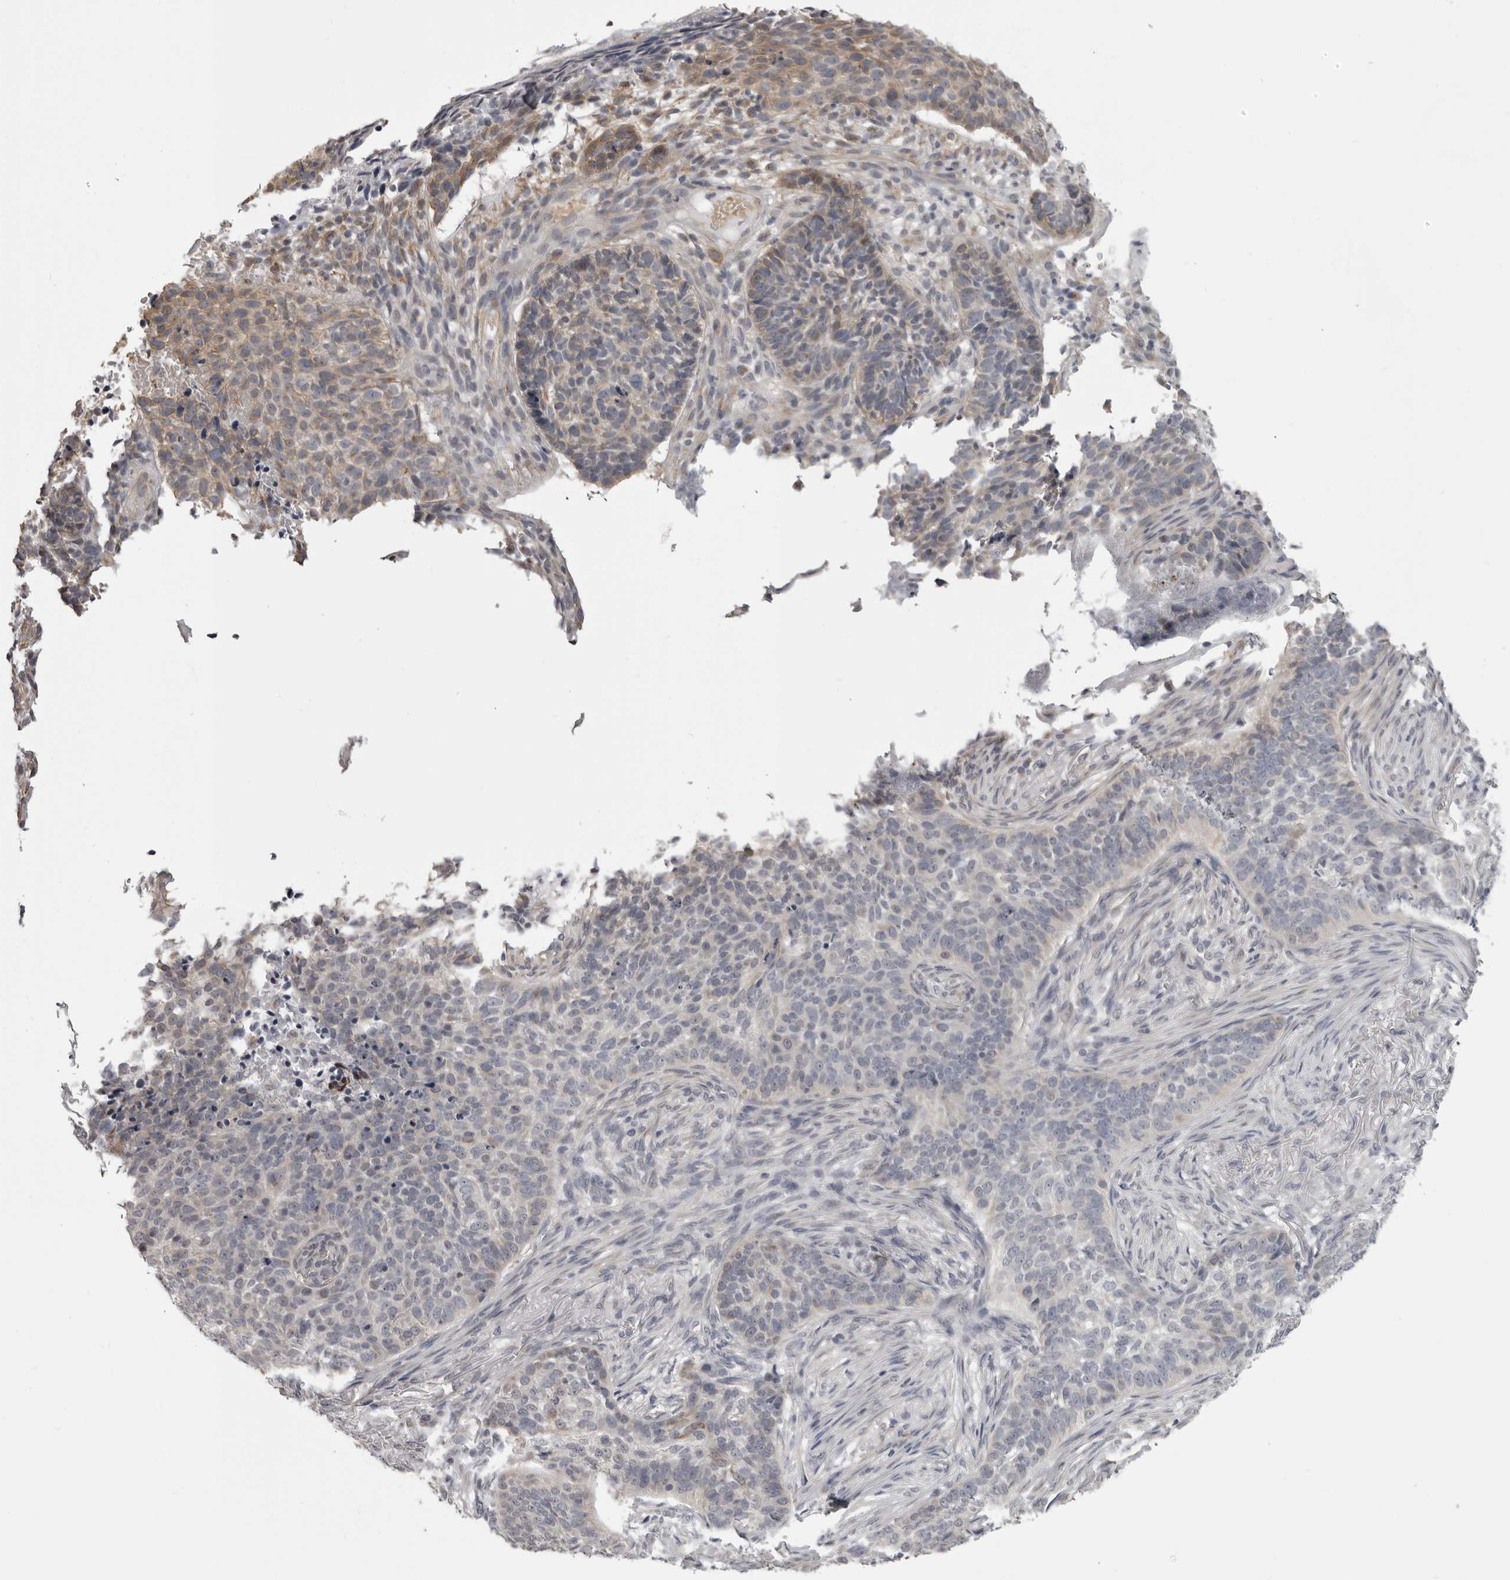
{"staining": {"intensity": "weak", "quantity": "25%-75%", "location": "cytoplasmic/membranous"}, "tissue": "skin cancer", "cell_type": "Tumor cells", "image_type": "cancer", "snomed": [{"axis": "morphology", "description": "Basal cell carcinoma"}, {"axis": "topography", "description": "Skin"}], "caption": "IHC staining of skin cancer, which displays low levels of weak cytoplasmic/membranous staining in approximately 25%-75% of tumor cells indicating weak cytoplasmic/membranous protein positivity. The staining was performed using DAB (brown) for protein detection and nuclei were counterstained in hematoxylin (blue).", "gene": "EPHA10", "patient": {"sex": "male", "age": 85}}